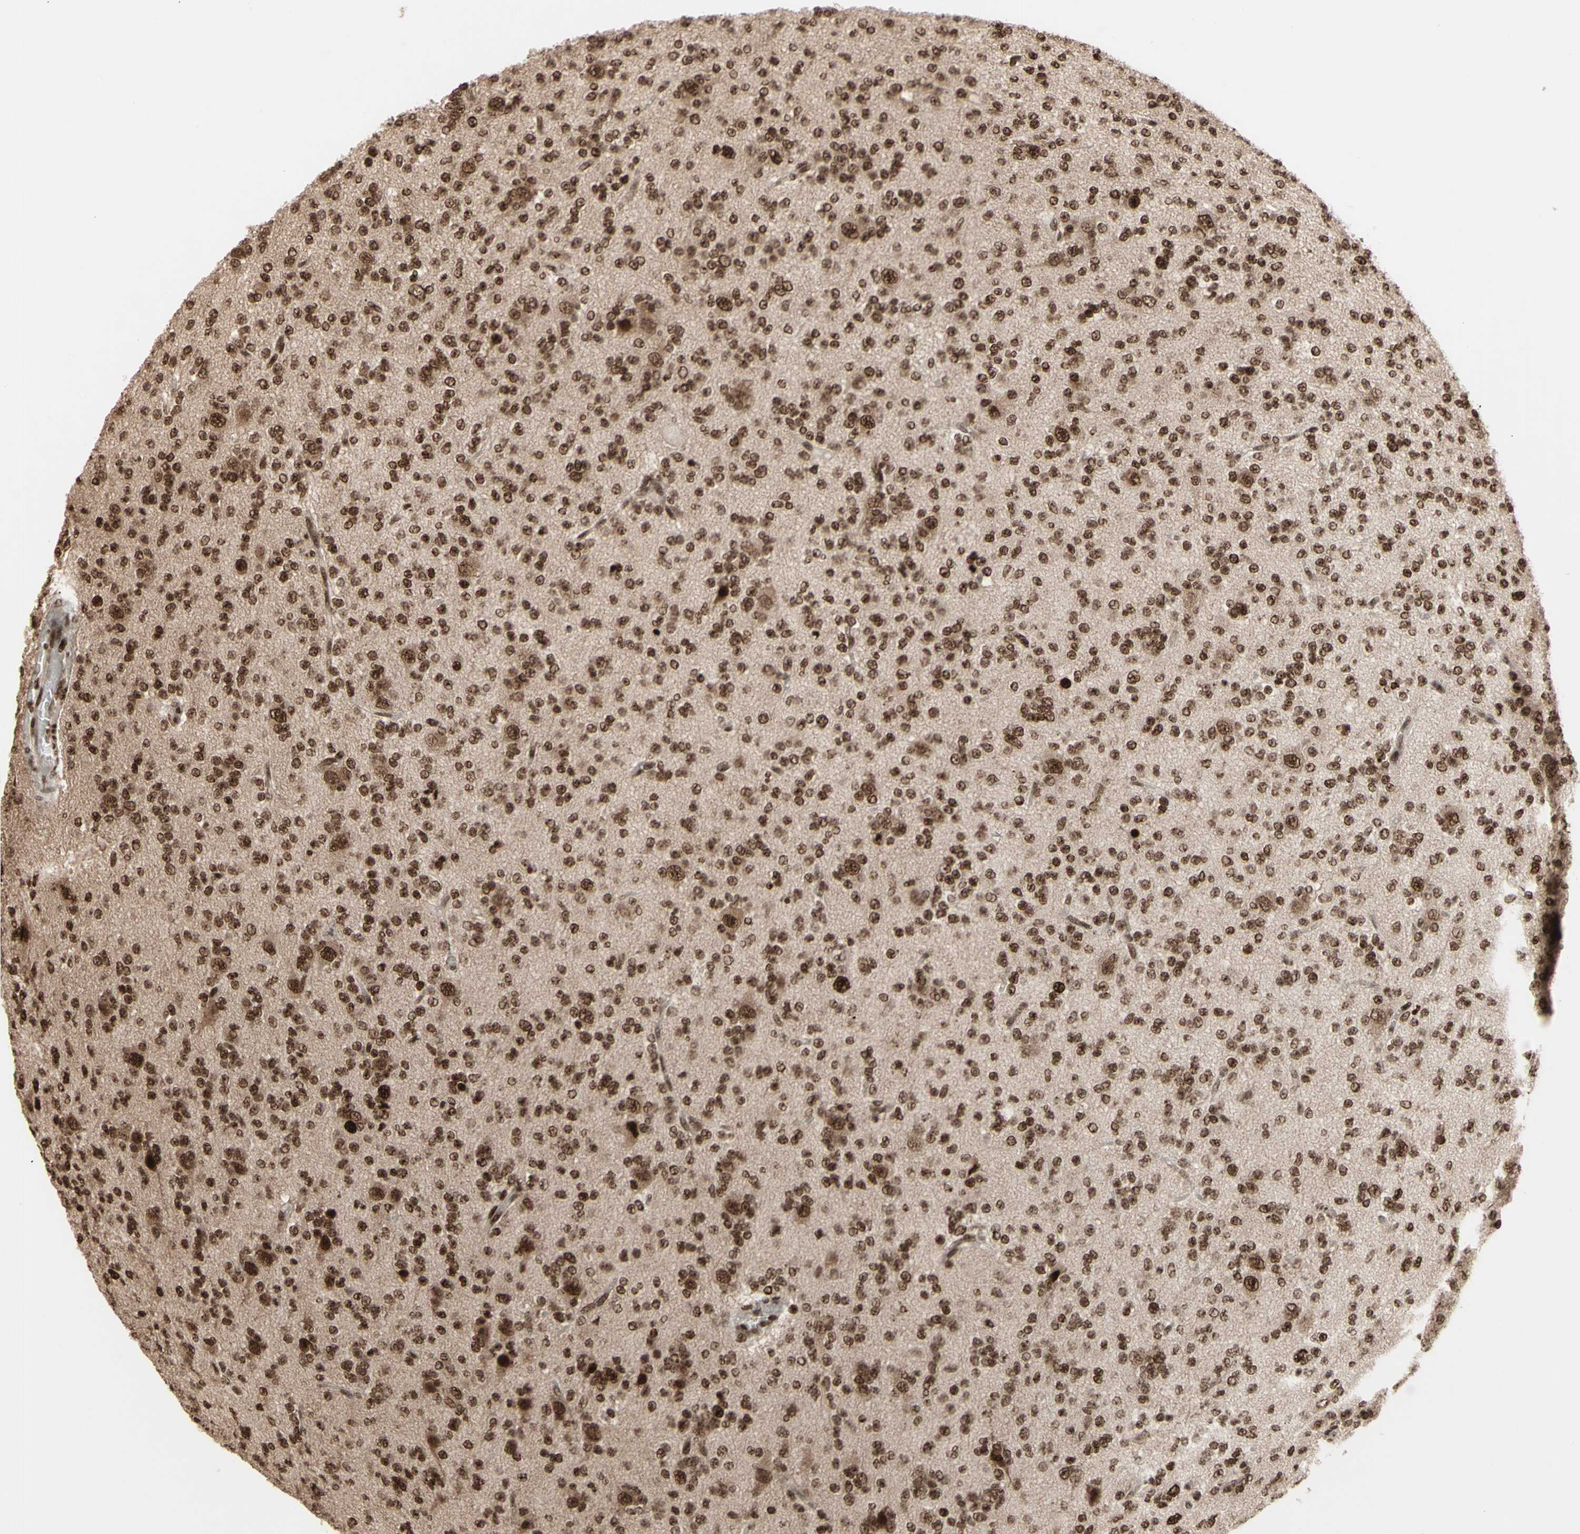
{"staining": {"intensity": "moderate", "quantity": ">75%", "location": "cytoplasmic/membranous,nuclear"}, "tissue": "glioma", "cell_type": "Tumor cells", "image_type": "cancer", "snomed": [{"axis": "morphology", "description": "Glioma, malignant, Low grade"}, {"axis": "topography", "description": "Brain"}], "caption": "There is medium levels of moderate cytoplasmic/membranous and nuclear expression in tumor cells of glioma, as demonstrated by immunohistochemical staining (brown color).", "gene": "CBX1", "patient": {"sex": "male", "age": 38}}